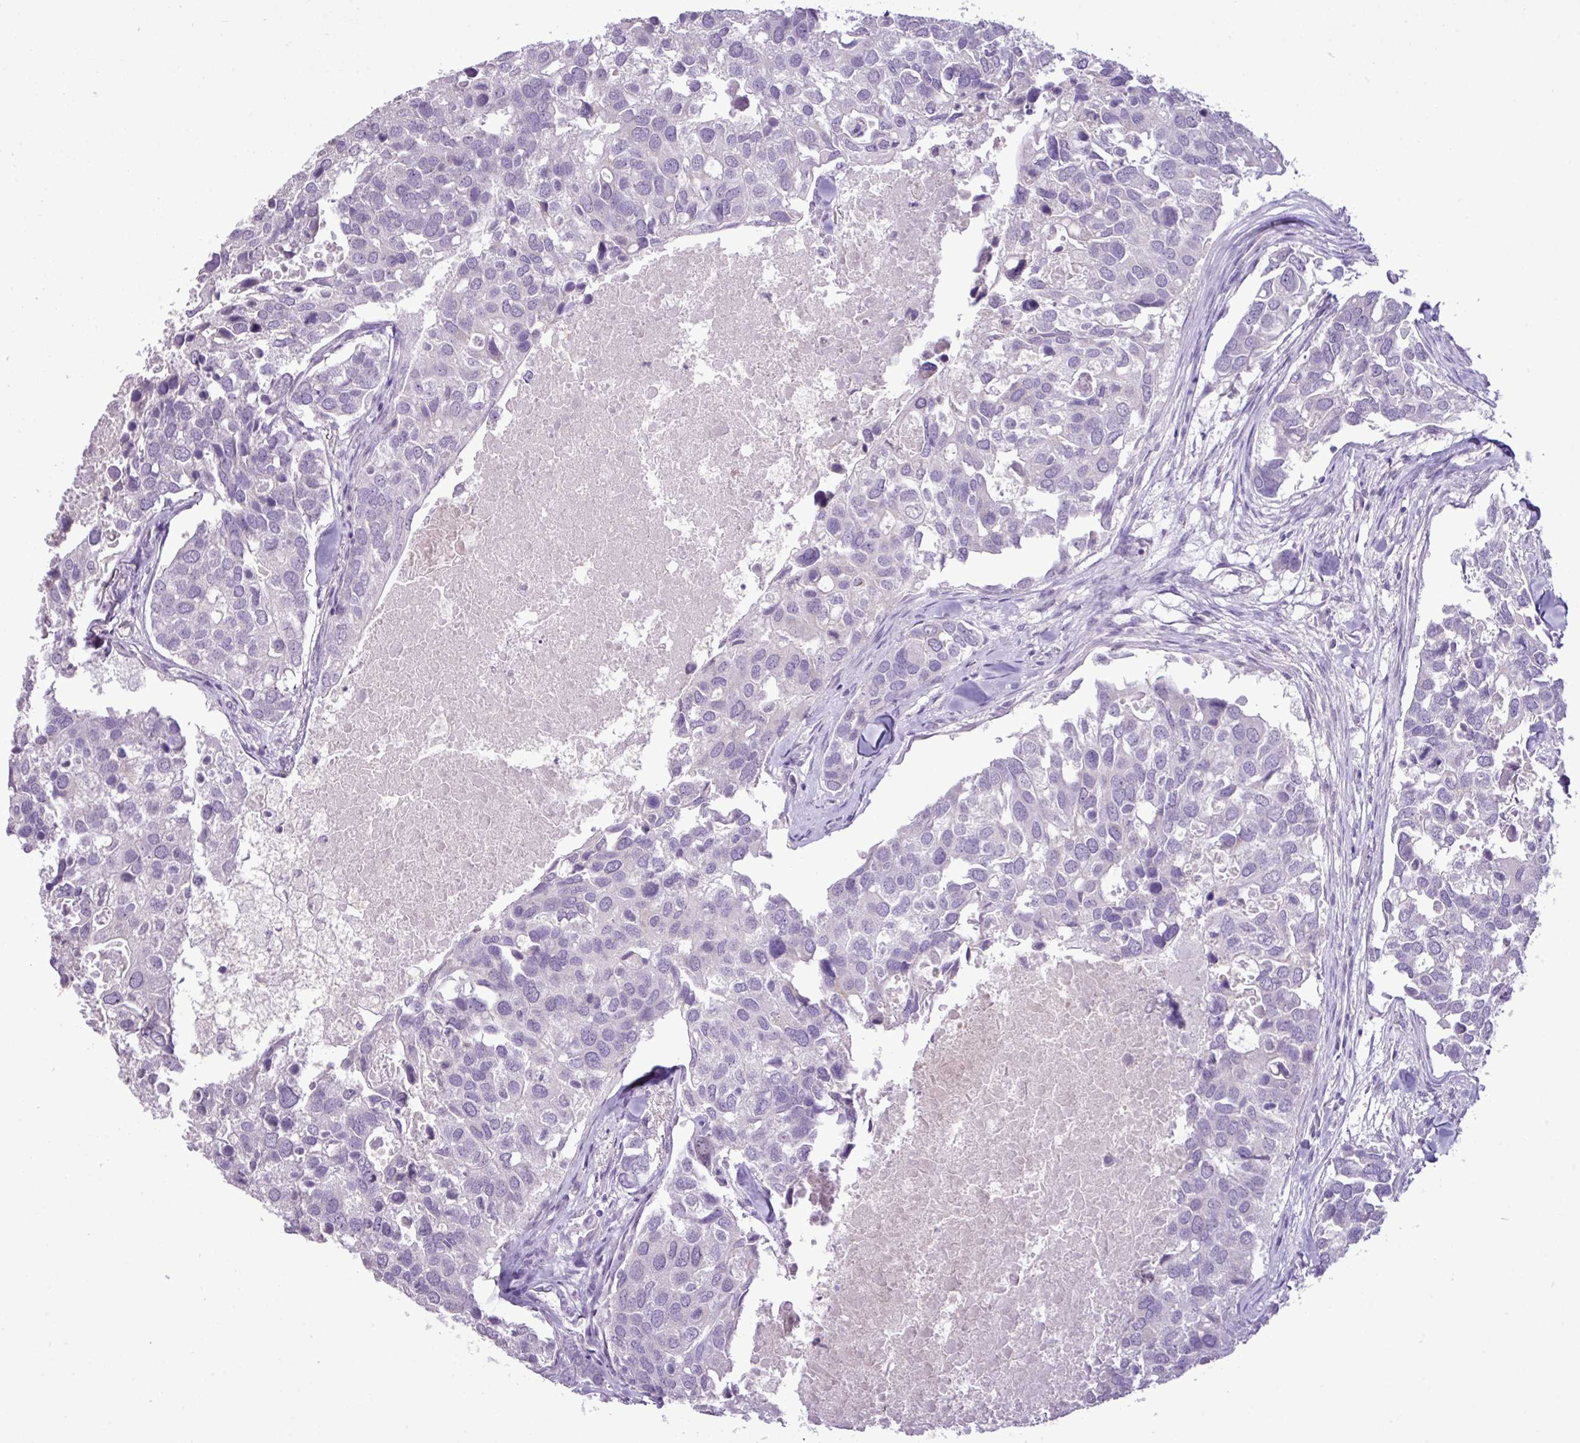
{"staining": {"intensity": "negative", "quantity": "none", "location": "none"}, "tissue": "breast cancer", "cell_type": "Tumor cells", "image_type": "cancer", "snomed": [{"axis": "morphology", "description": "Duct carcinoma"}, {"axis": "topography", "description": "Breast"}], "caption": "There is no significant positivity in tumor cells of breast intraductal carcinoma.", "gene": "ZSCAN5A", "patient": {"sex": "female", "age": 83}}